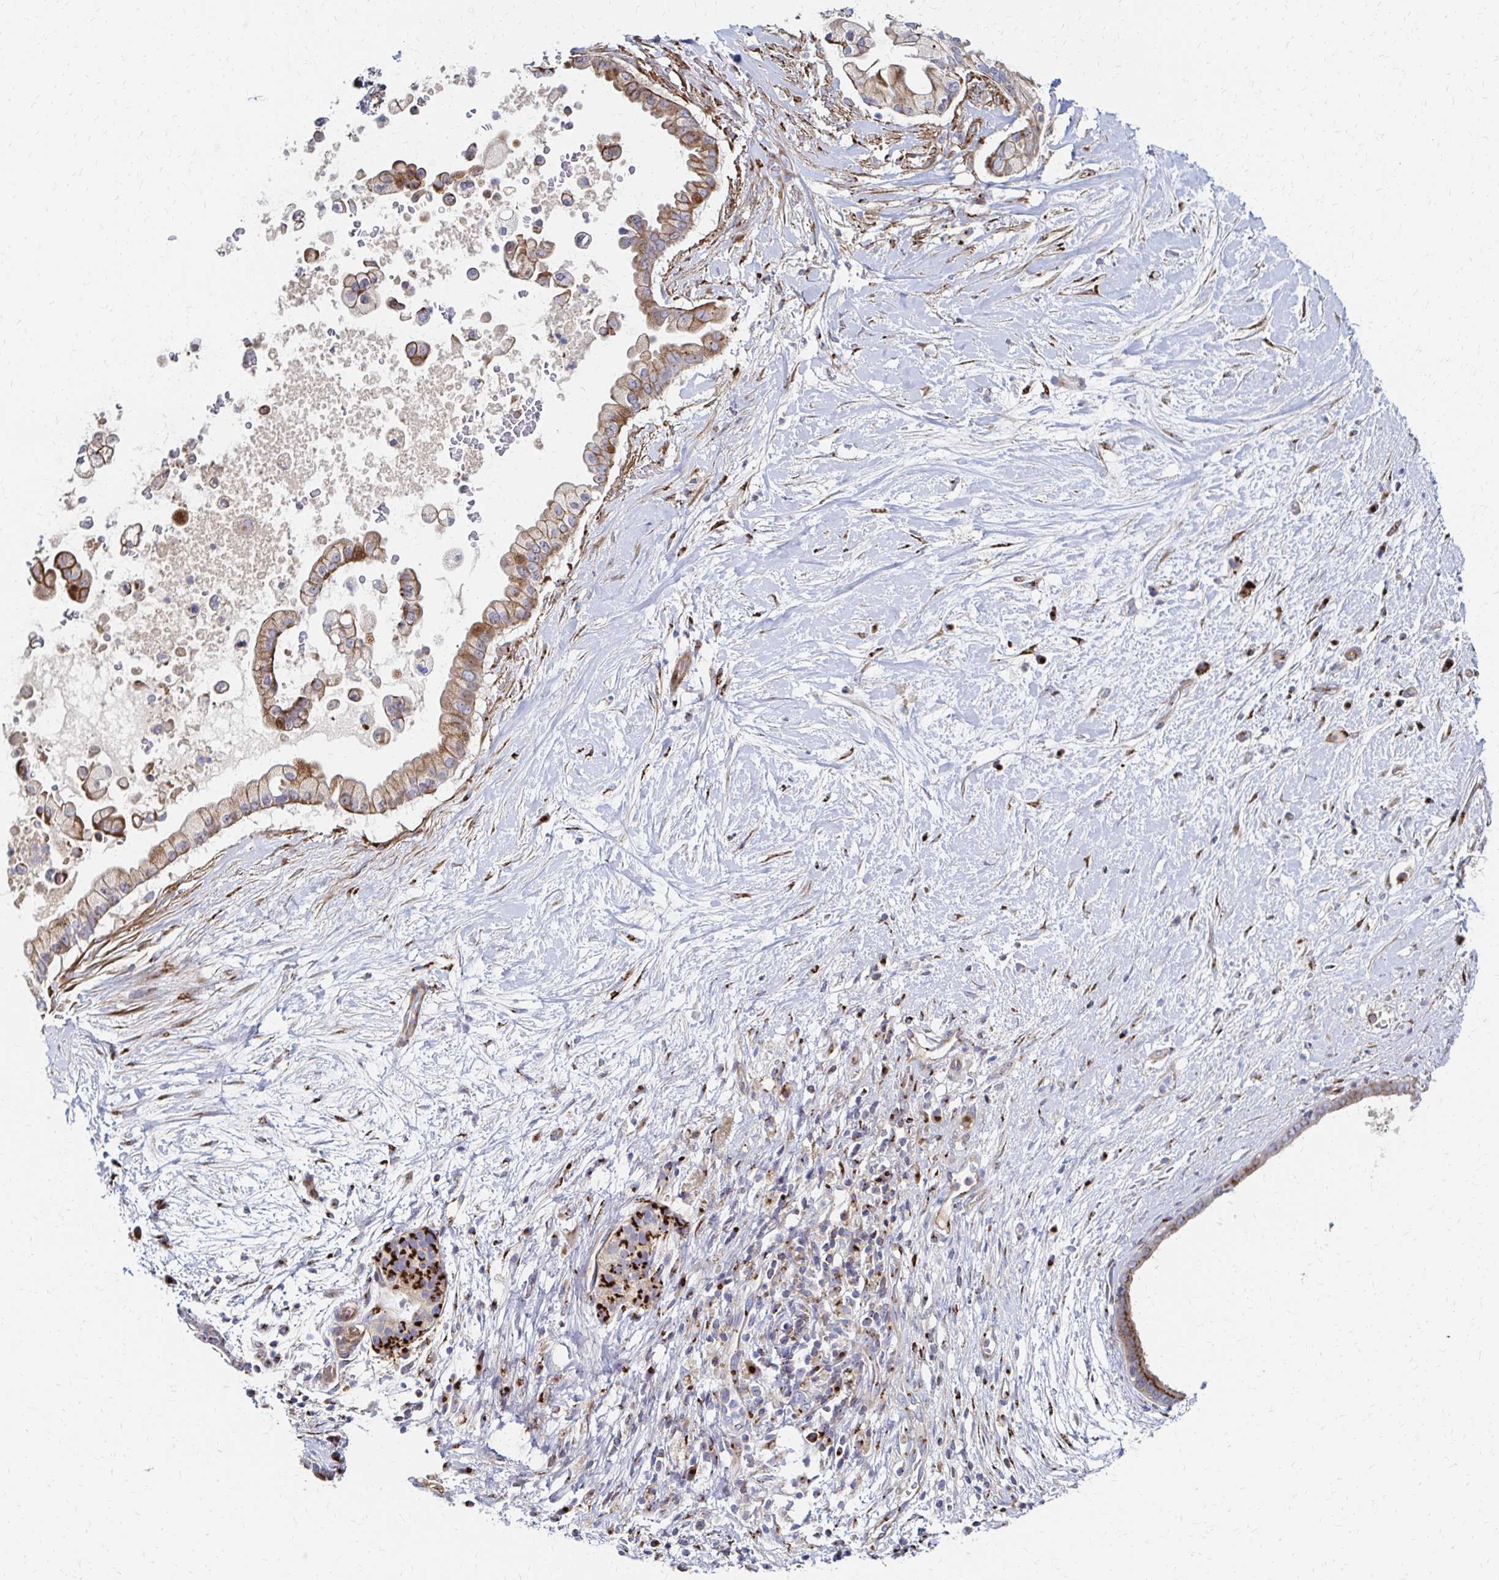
{"staining": {"intensity": "moderate", "quantity": ">75%", "location": "cytoplasmic/membranous"}, "tissue": "pancreatic cancer", "cell_type": "Tumor cells", "image_type": "cancer", "snomed": [{"axis": "morphology", "description": "Adenocarcinoma, NOS"}, {"axis": "topography", "description": "Pancreas"}], "caption": "An image showing moderate cytoplasmic/membranous staining in approximately >75% of tumor cells in pancreatic cancer (adenocarcinoma), as visualized by brown immunohistochemical staining.", "gene": "MAN1A1", "patient": {"sex": "female", "age": 69}}